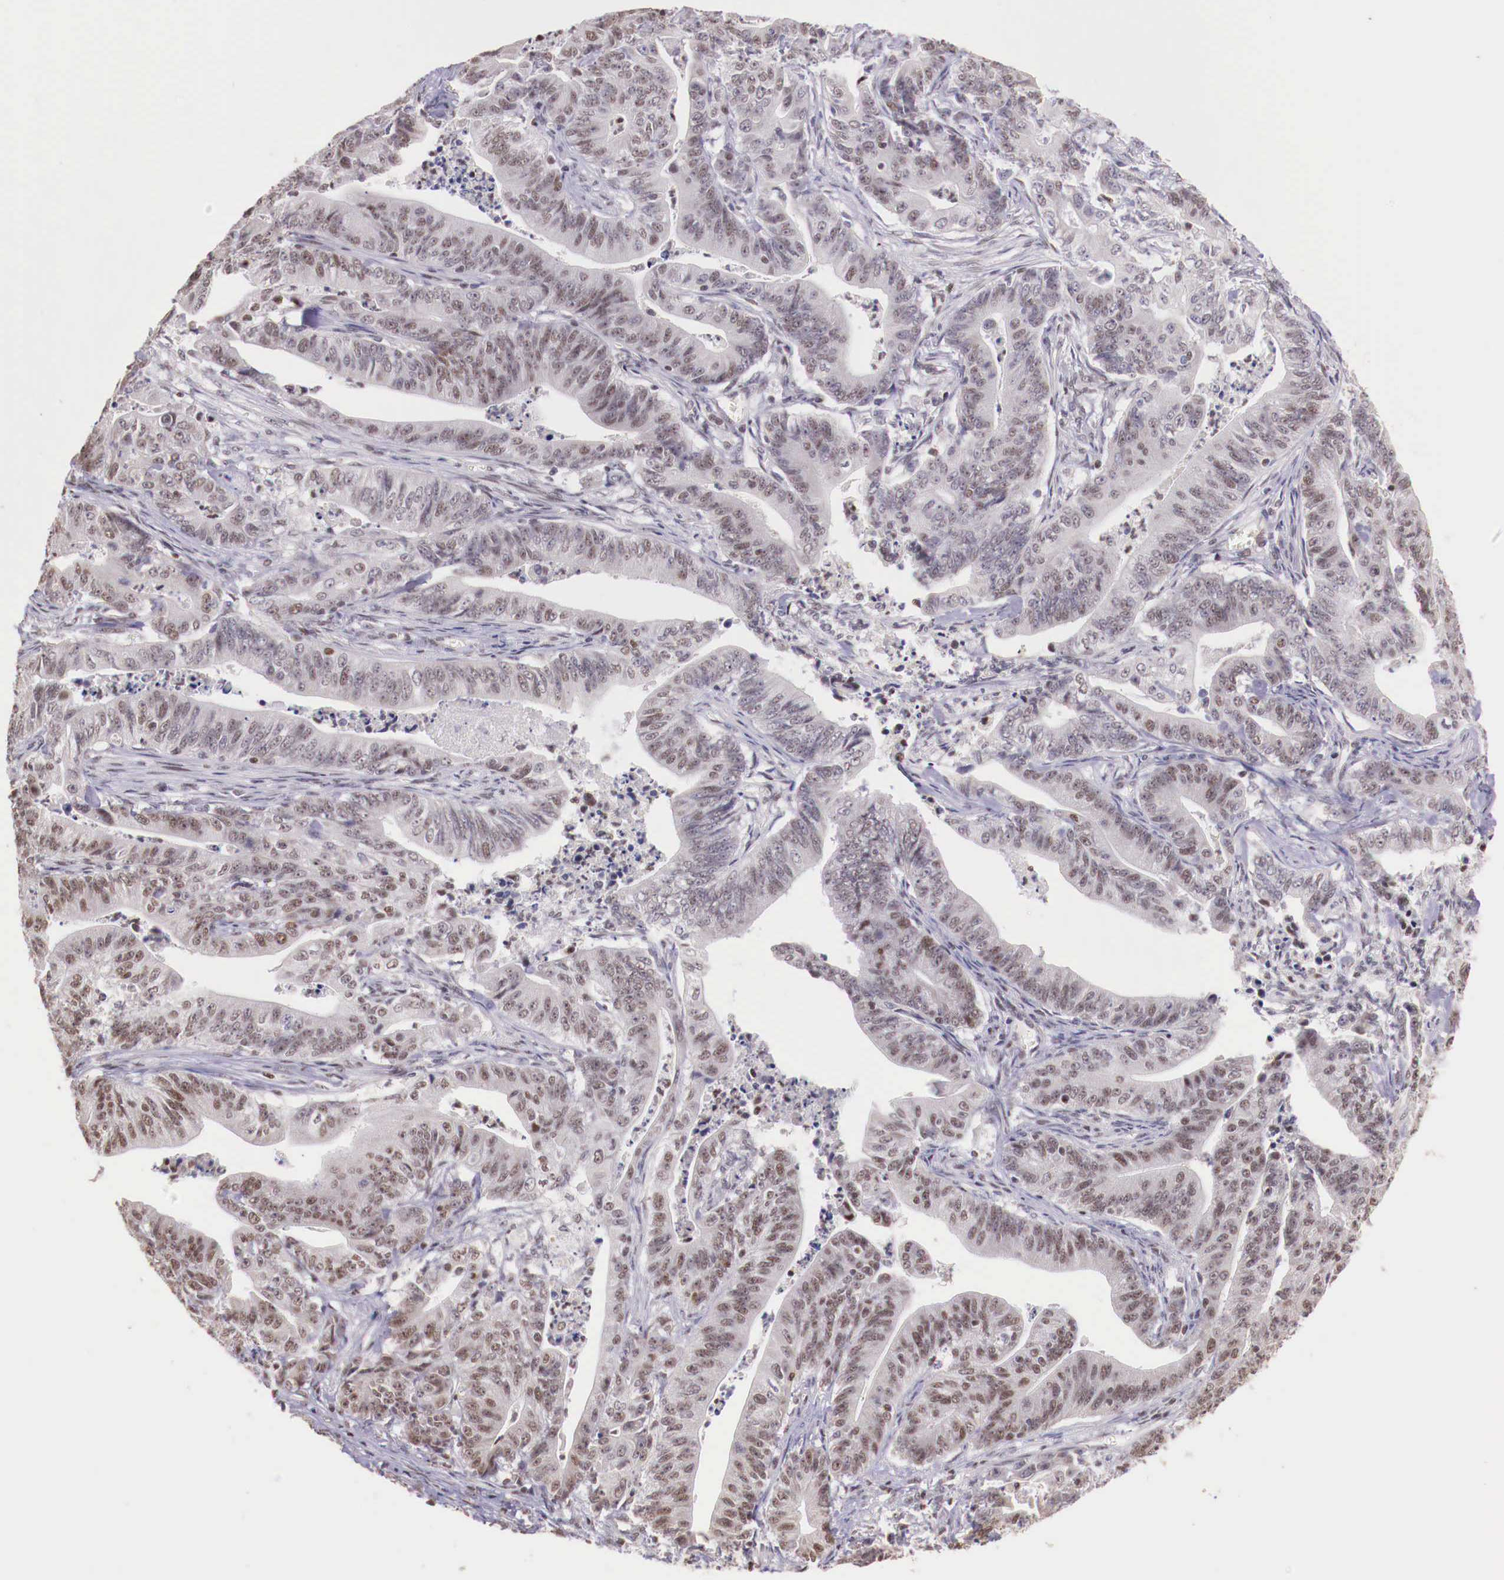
{"staining": {"intensity": "weak", "quantity": "<25%", "location": "nuclear"}, "tissue": "stomach cancer", "cell_type": "Tumor cells", "image_type": "cancer", "snomed": [{"axis": "morphology", "description": "Adenocarcinoma, NOS"}, {"axis": "topography", "description": "Stomach, lower"}], "caption": "There is no significant positivity in tumor cells of stomach adenocarcinoma.", "gene": "SP1", "patient": {"sex": "female", "age": 86}}